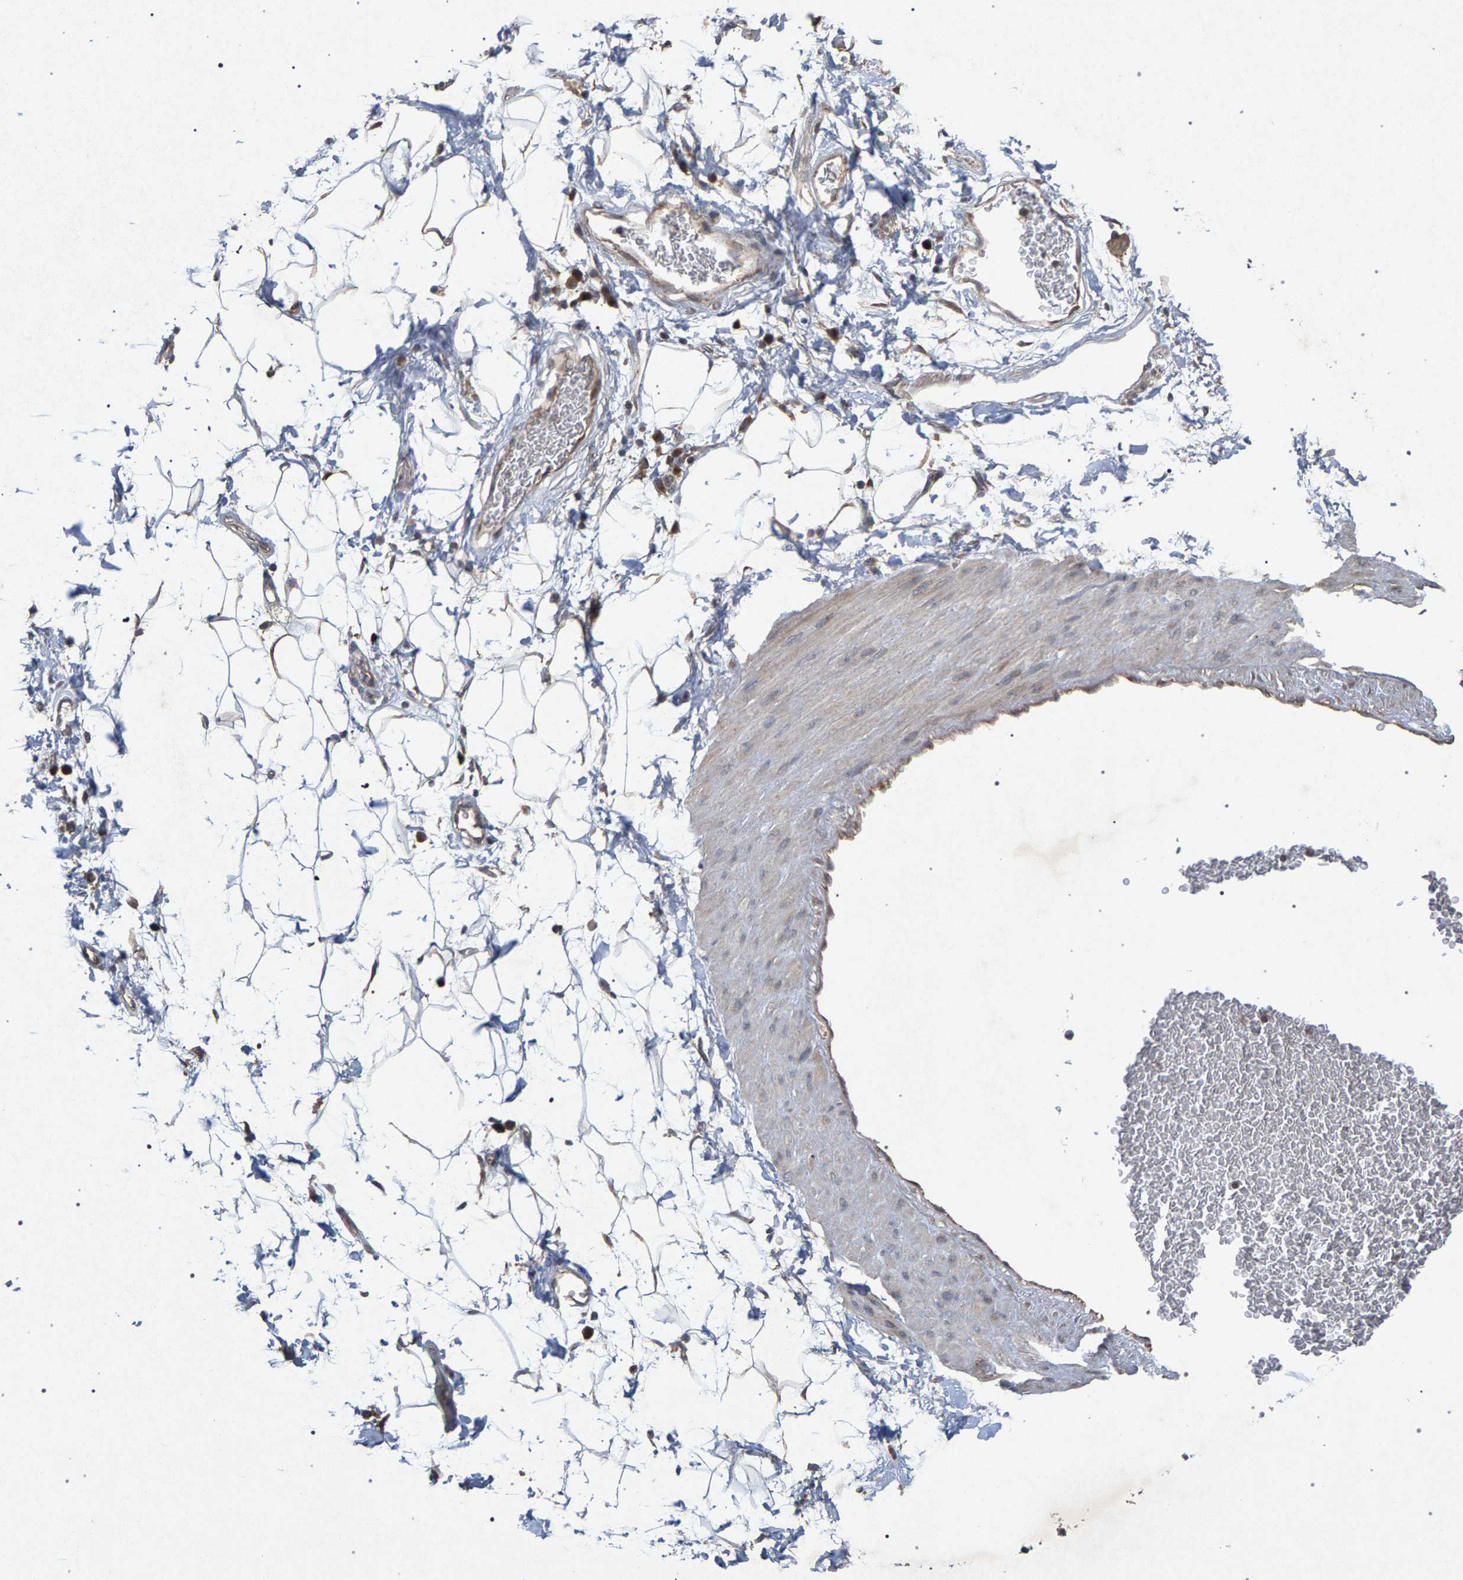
{"staining": {"intensity": "negative", "quantity": "none", "location": "none"}, "tissue": "adipose tissue", "cell_type": "Adipocytes", "image_type": "normal", "snomed": [{"axis": "morphology", "description": "Normal tissue, NOS"}, {"axis": "topography", "description": "Soft tissue"}], "caption": "High power microscopy photomicrograph of an immunohistochemistry (IHC) photomicrograph of benign adipose tissue, revealing no significant staining in adipocytes.", "gene": "SLC4A4", "patient": {"sex": "male", "age": 72}}